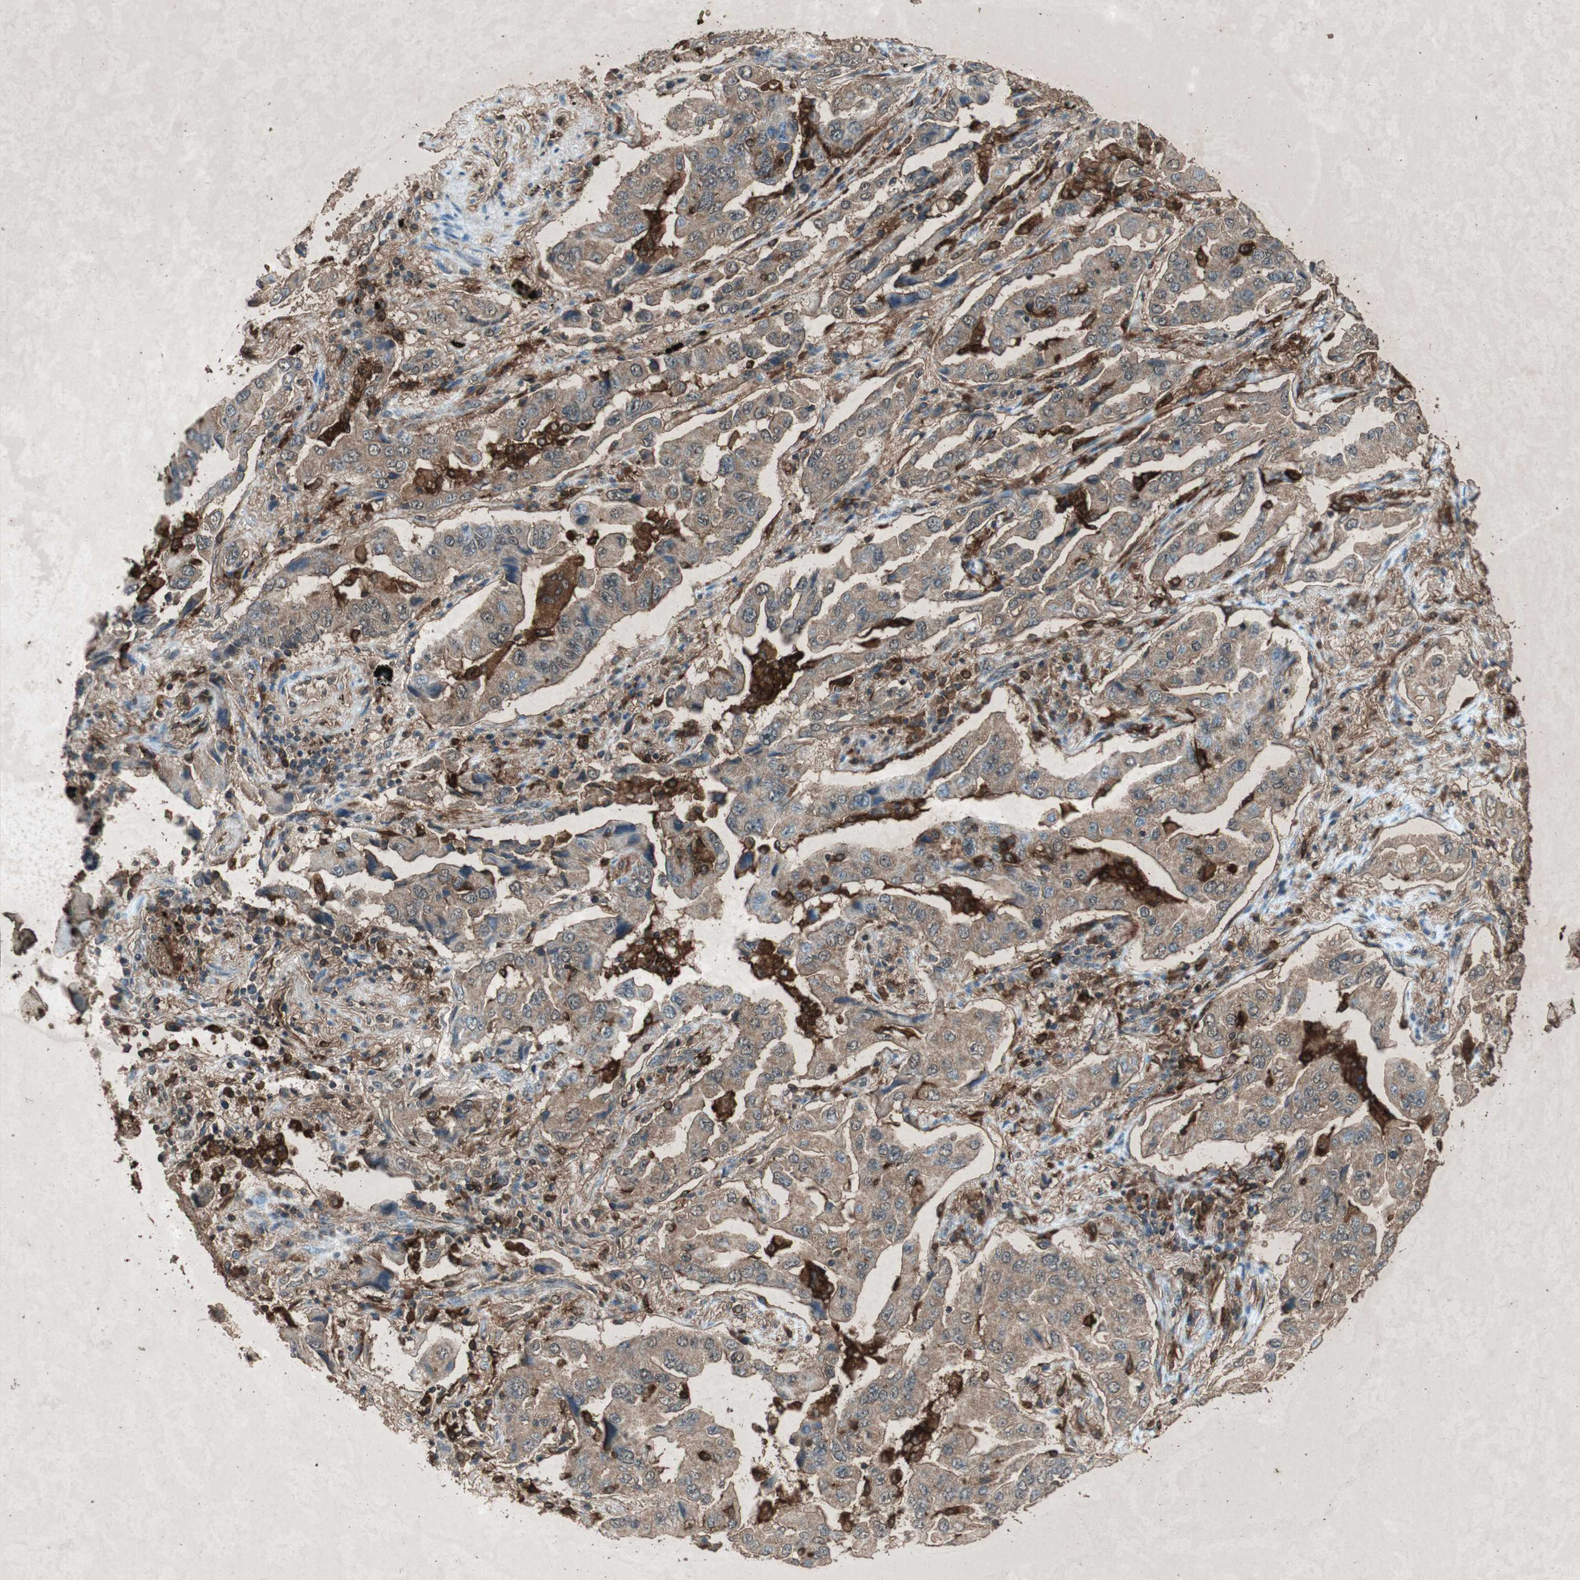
{"staining": {"intensity": "weak", "quantity": "25%-75%", "location": "cytoplasmic/membranous"}, "tissue": "lung cancer", "cell_type": "Tumor cells", "image_type": "cancer", "snomed": [{"axis": "morphology", "description": "Adenocarcinoma, NOS"}, {"axis": "topography", "description": "Lung"}], "caption": "Immunohistochemical staining of lung adenocarcinoma reveals weak cytoplasmic/membranous protein positivity in approximately 25%-75% of tumor cells.", "gene": "TYROBP", "patient": {"sex": "female", "age": 65}}